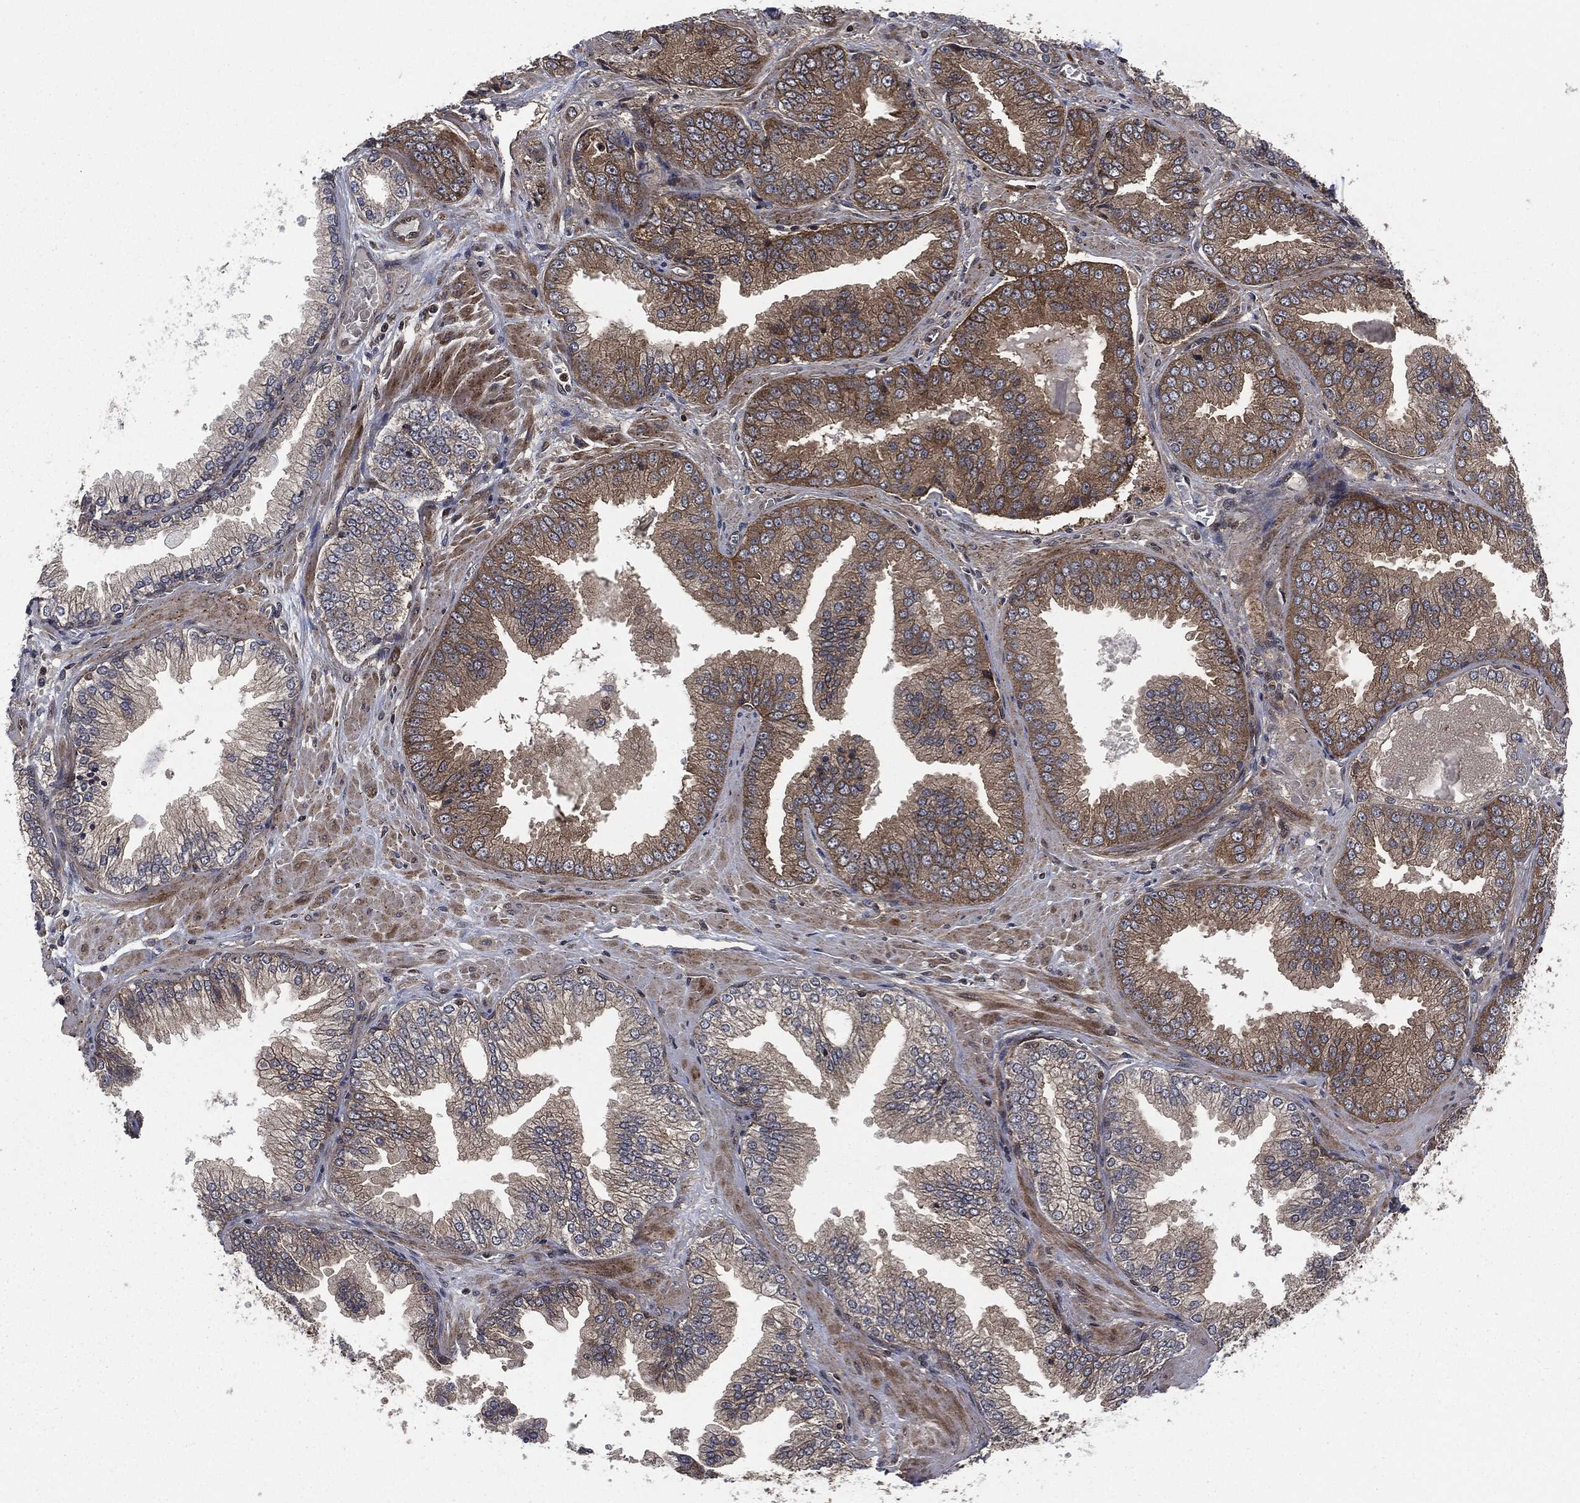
{"staining": {"intensity": "moderate", "quantity": "25%-75%", "location": "cytoplasmic/membranous"}, "tissue": "prostate cancer", "cell_type": "Tumor cells", "image_type": "cancer", "snomed": [{"axis": "morphology", "description": "Adenocarcinoma, Low grade"}, {"axis": "topography", "description": "Prostate"}], "caption": "A high-resolution image shows immunohistochemistry staining of prostate cancer (adenocarcinoma (low-grade)), which reveals moderate cytoplasmic/membranous positivity in approximately 25%-75% of tumor cells.", "gene": "HRAS", "patient": {"sex": "male", "age": 72}}